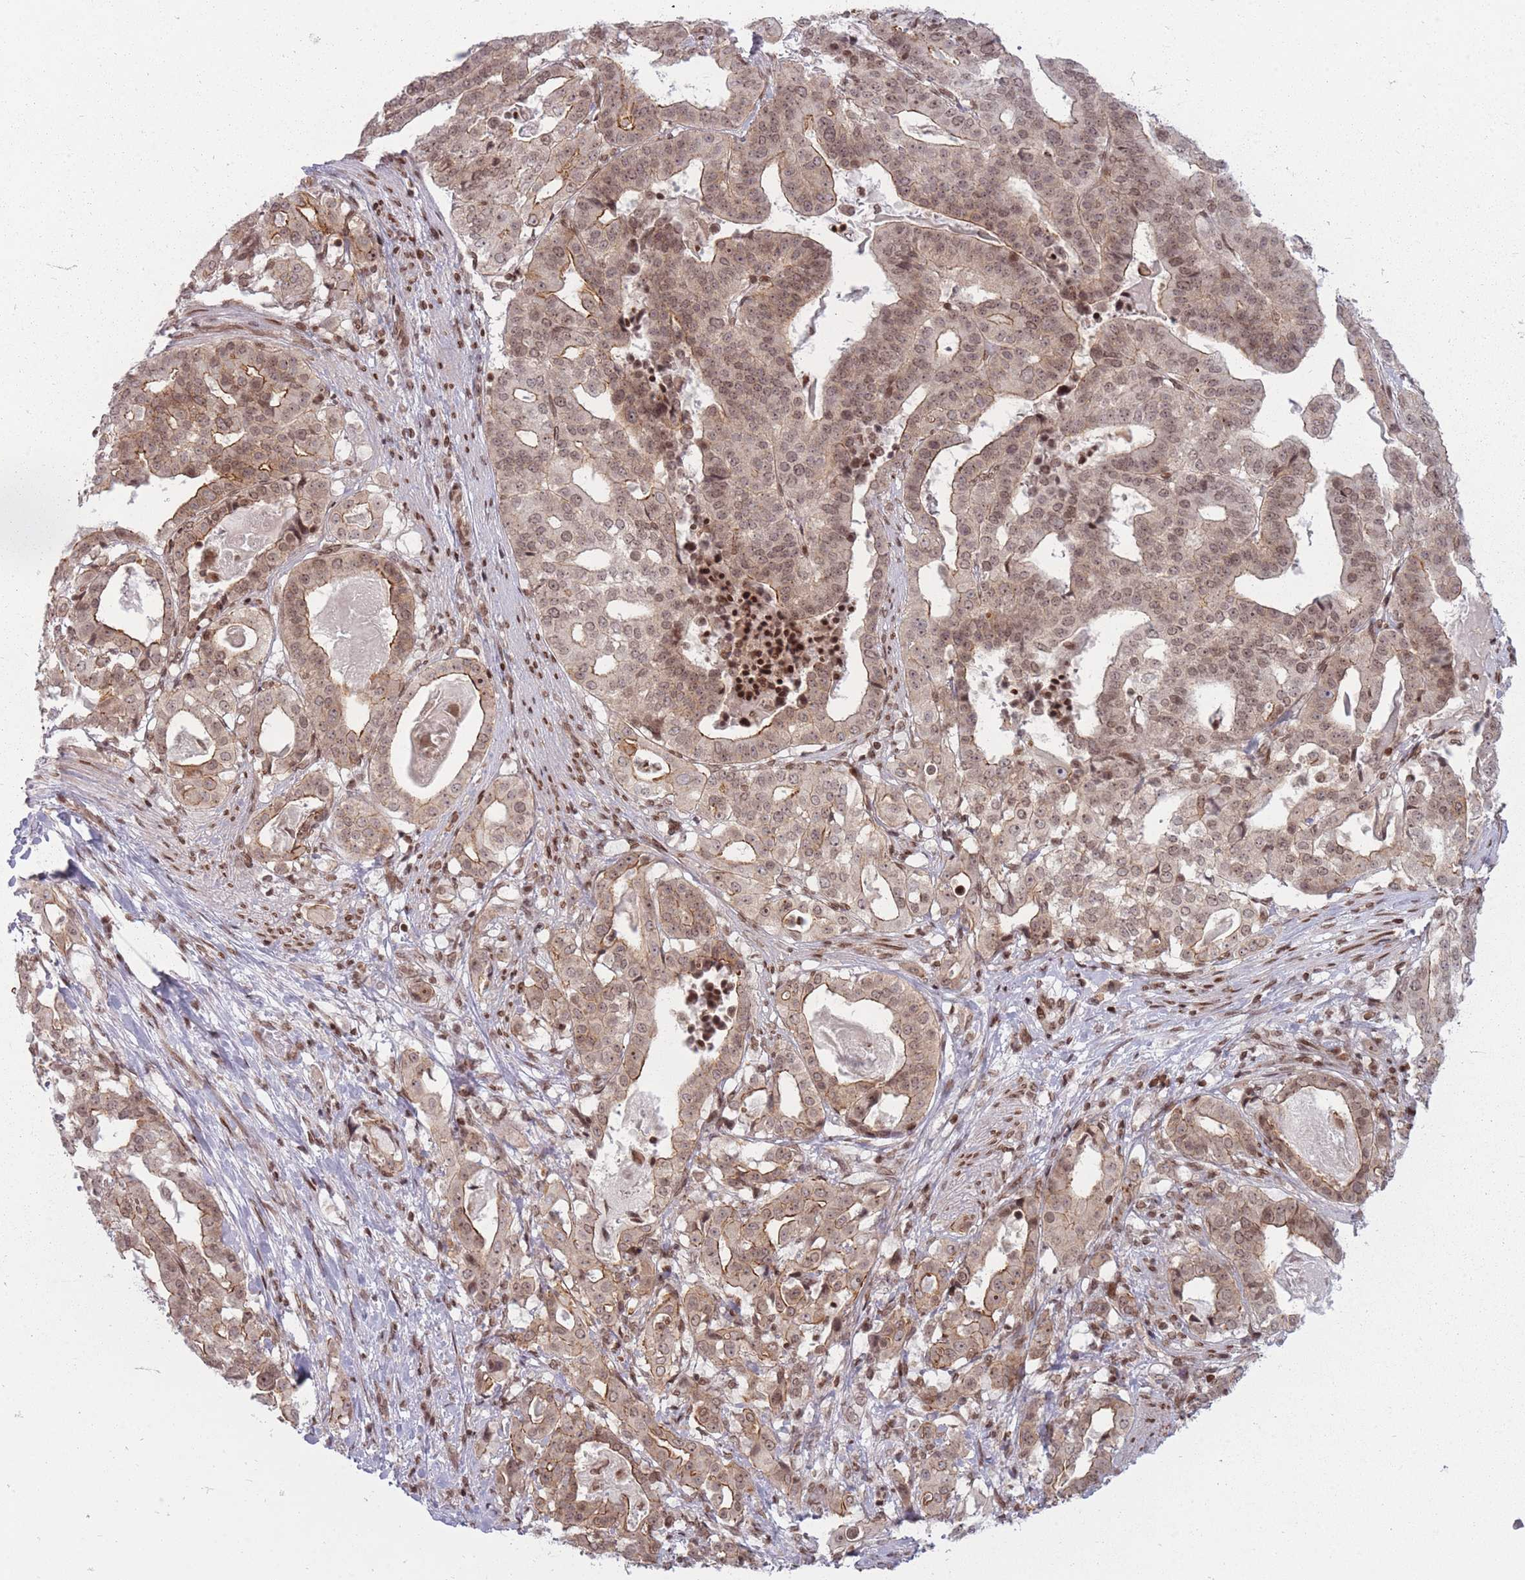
{"staining": {"intensity": "moderate", "quantity": ">75%", "location": "cytoplasmic/membranous,nuclear"}, "tissue": "stomach cancer", "cell_type": "Tumor cells", "image_type": "cancer", "snomed": [{"axis": "morphology", "description": "Adenocarcinoma, NOS"}, {"axis": "topography", "description": "Stomach"}], "caption": "A medium amount of moderate cytoplasmic/membranous and nuclear expression is appreciated in about >75% of tumor cells in stomach adenocarcinoma tissue.", "gene": "TMC6", "patient": {"sex": "male", "age": 48}}